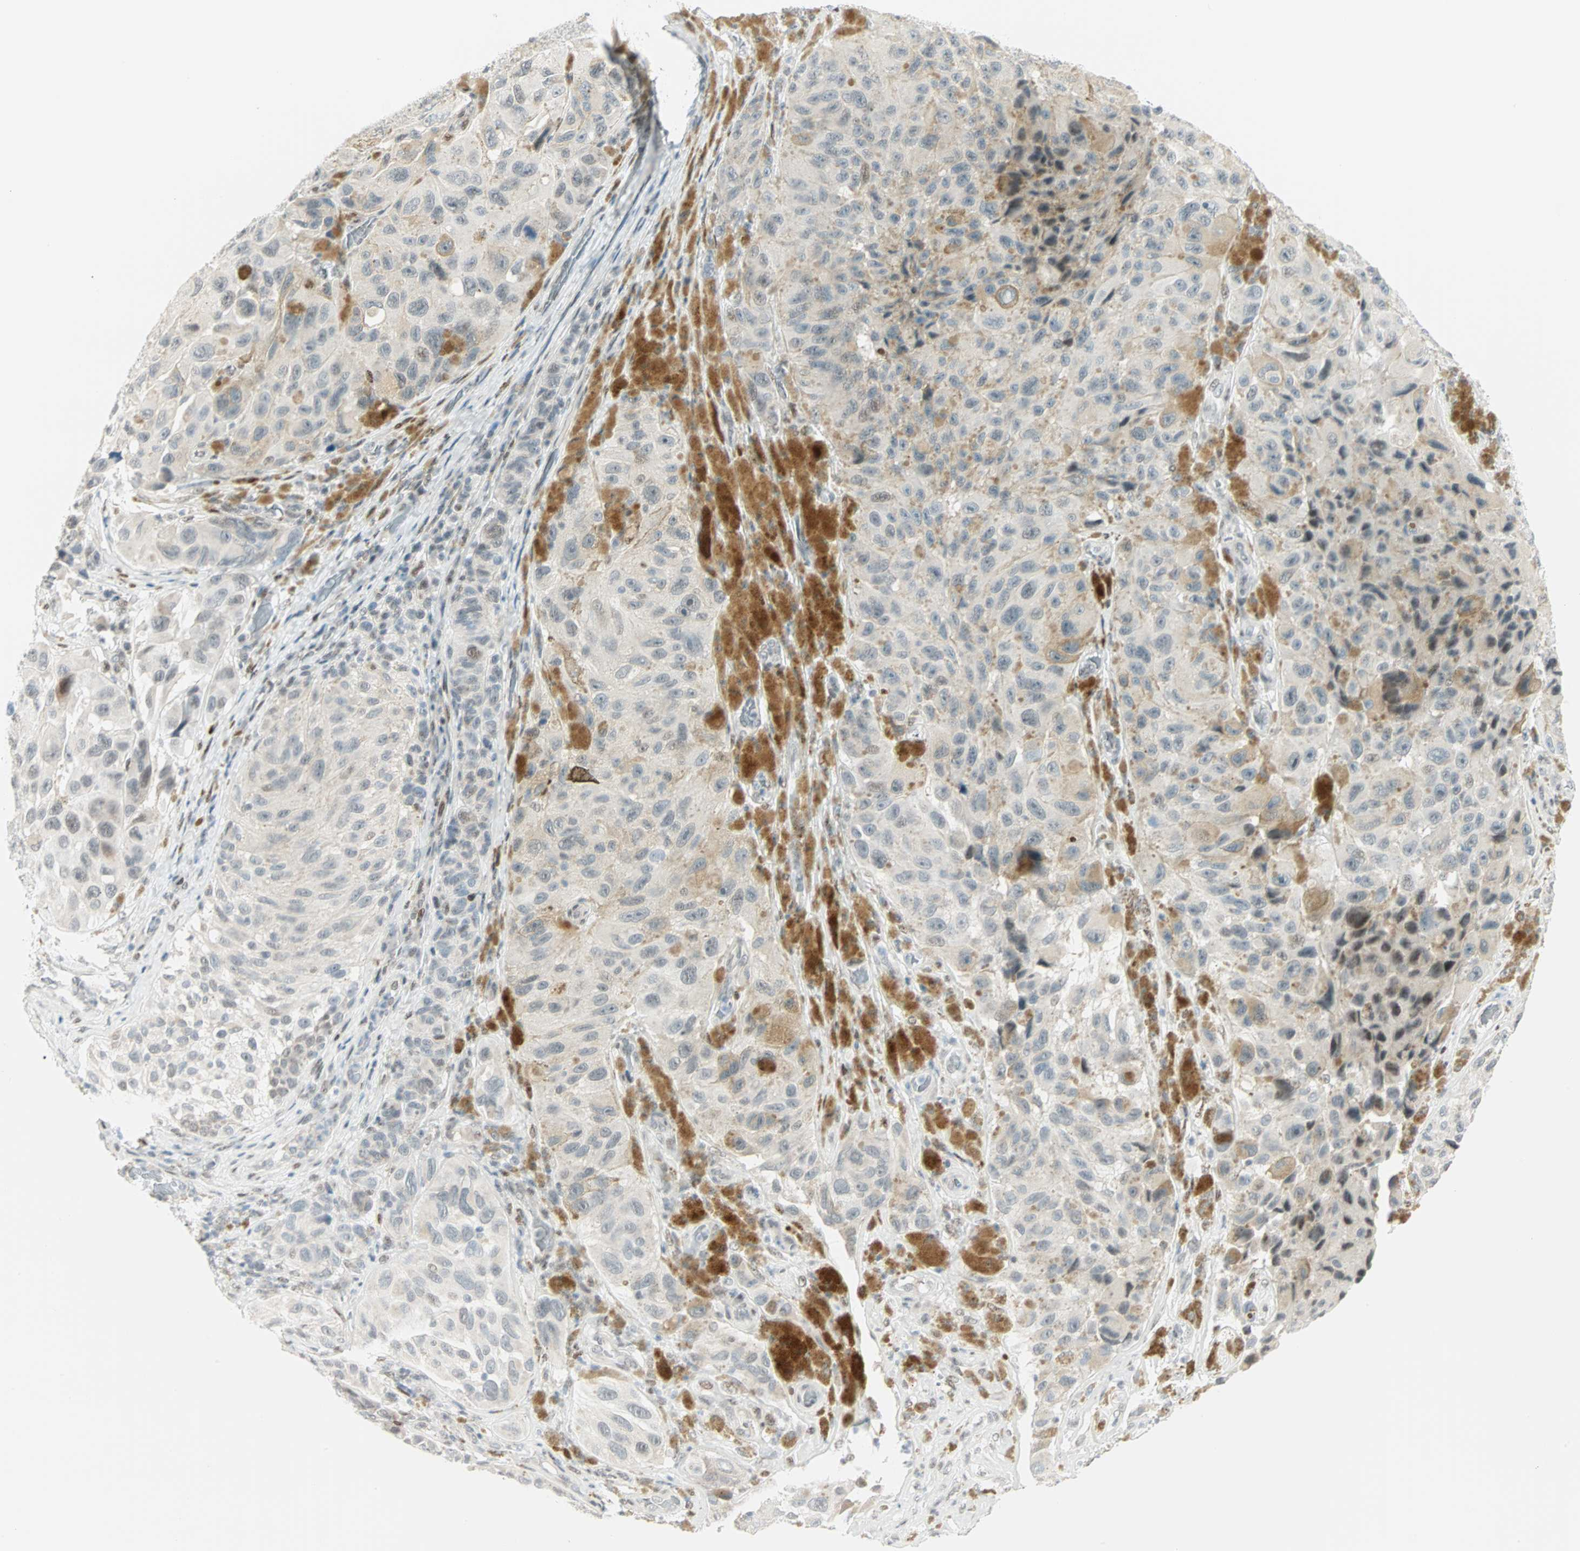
{"staining": {"intensity": "negative", "quantity": "none", "location": "none"}, "tissue": "melanoma", "cell_type": "Tumor cells", "image_type": "cancer", "snomed": [{"axis": "morphology", "description": "Malignant melanoma, NOS"}, {"axis": "topography", "description": "Skin"}], "caption": "Immunohistochemical staining of human malignant melanoma displays no significant staining in tumor cells.", "gene": "PKNOX1", "patient": {"sex": "female", "age": 73}}